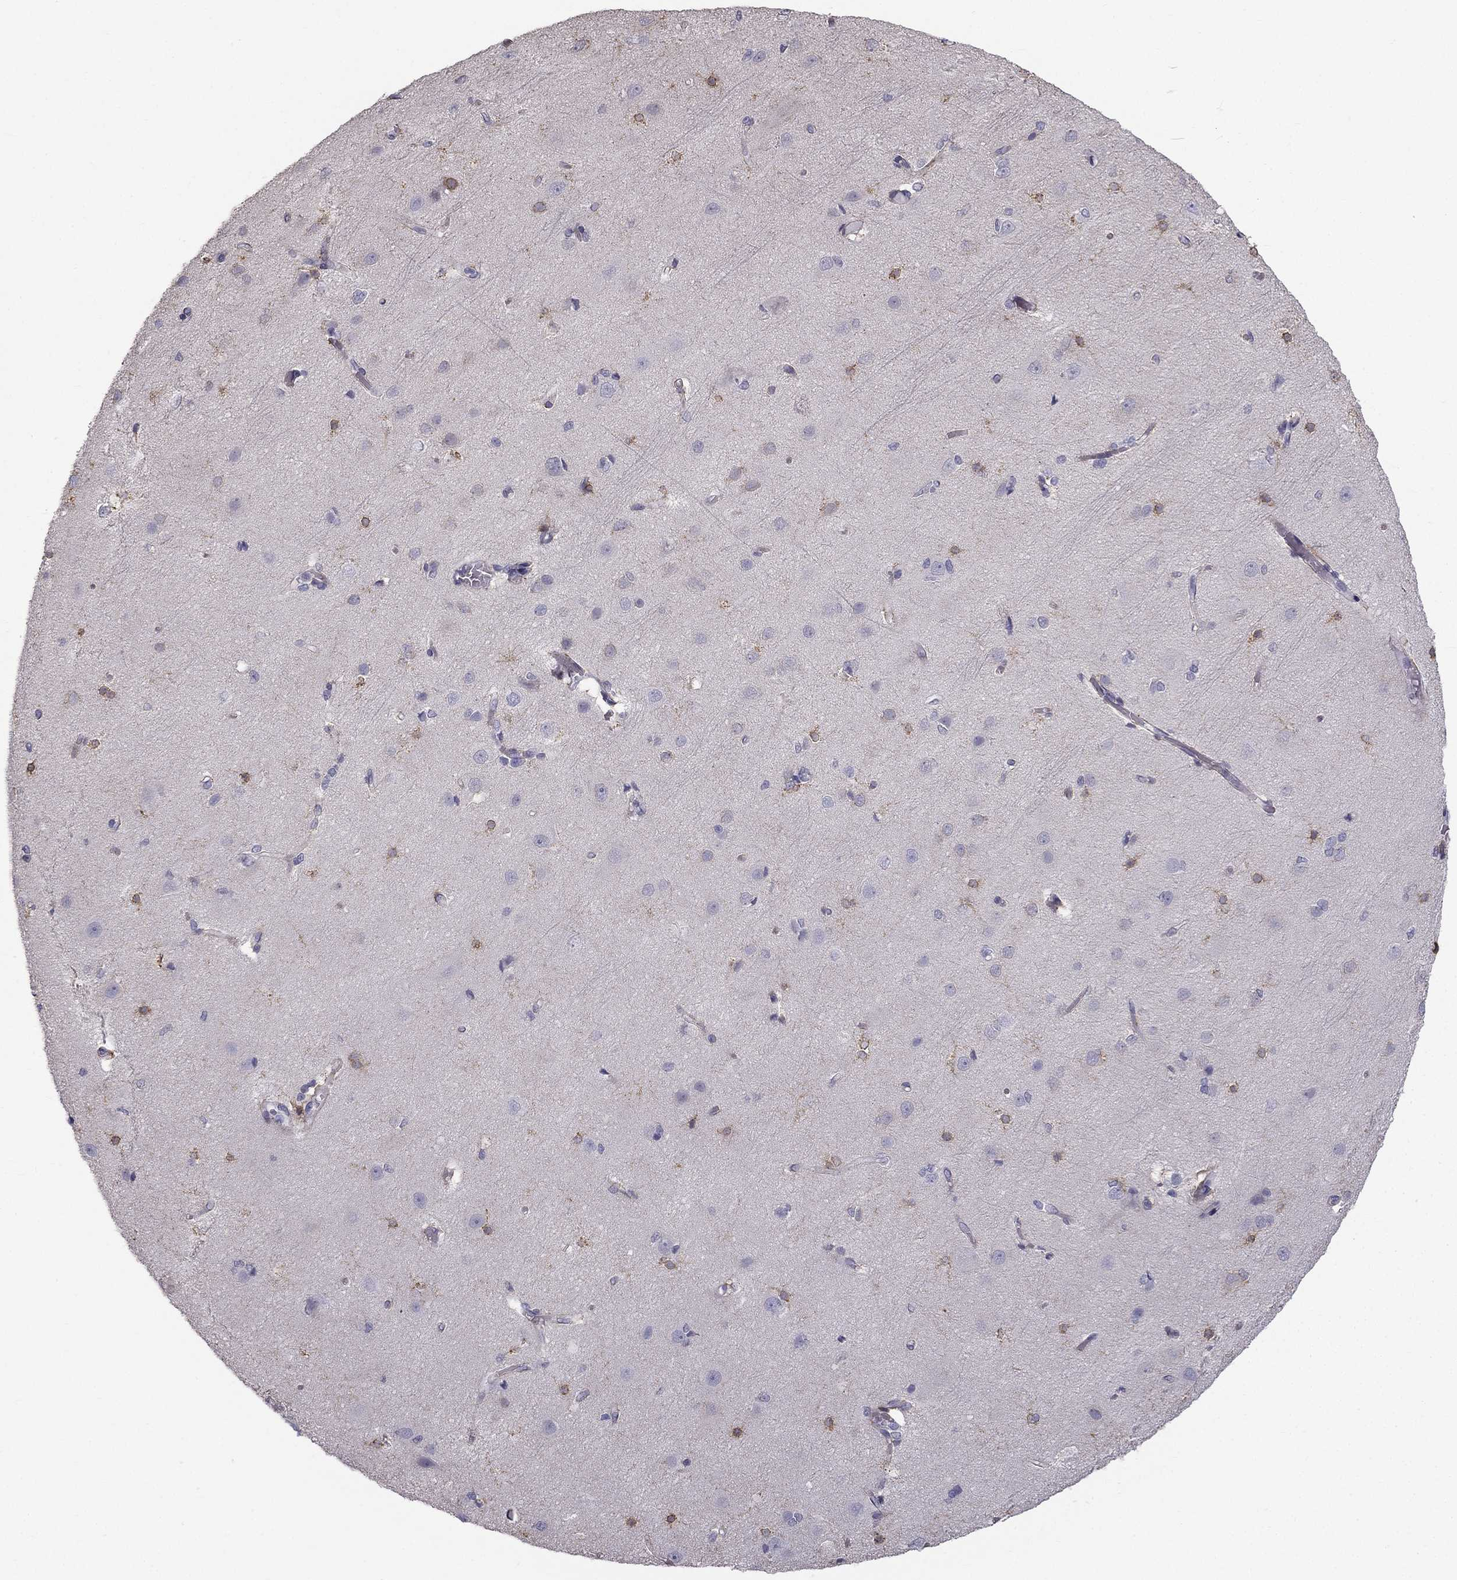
{"staining": {"intensity": "negative", "quantity": "none", "location": "none"}, "tissue": "cerebral cortex", "cell_type": "Endothelial cells", "image_type": "normal", "snomed": [{"axis": "morphology", "description": "Normal tissue, NOS"}, {"axis": "topography", "description": "Cerebral cortex"}], "caption": "There is no significant staining in endothelial cells of cerebral cortex.", "gene": "CCDC40", "patient": {"sex": "male", "age": 37}}